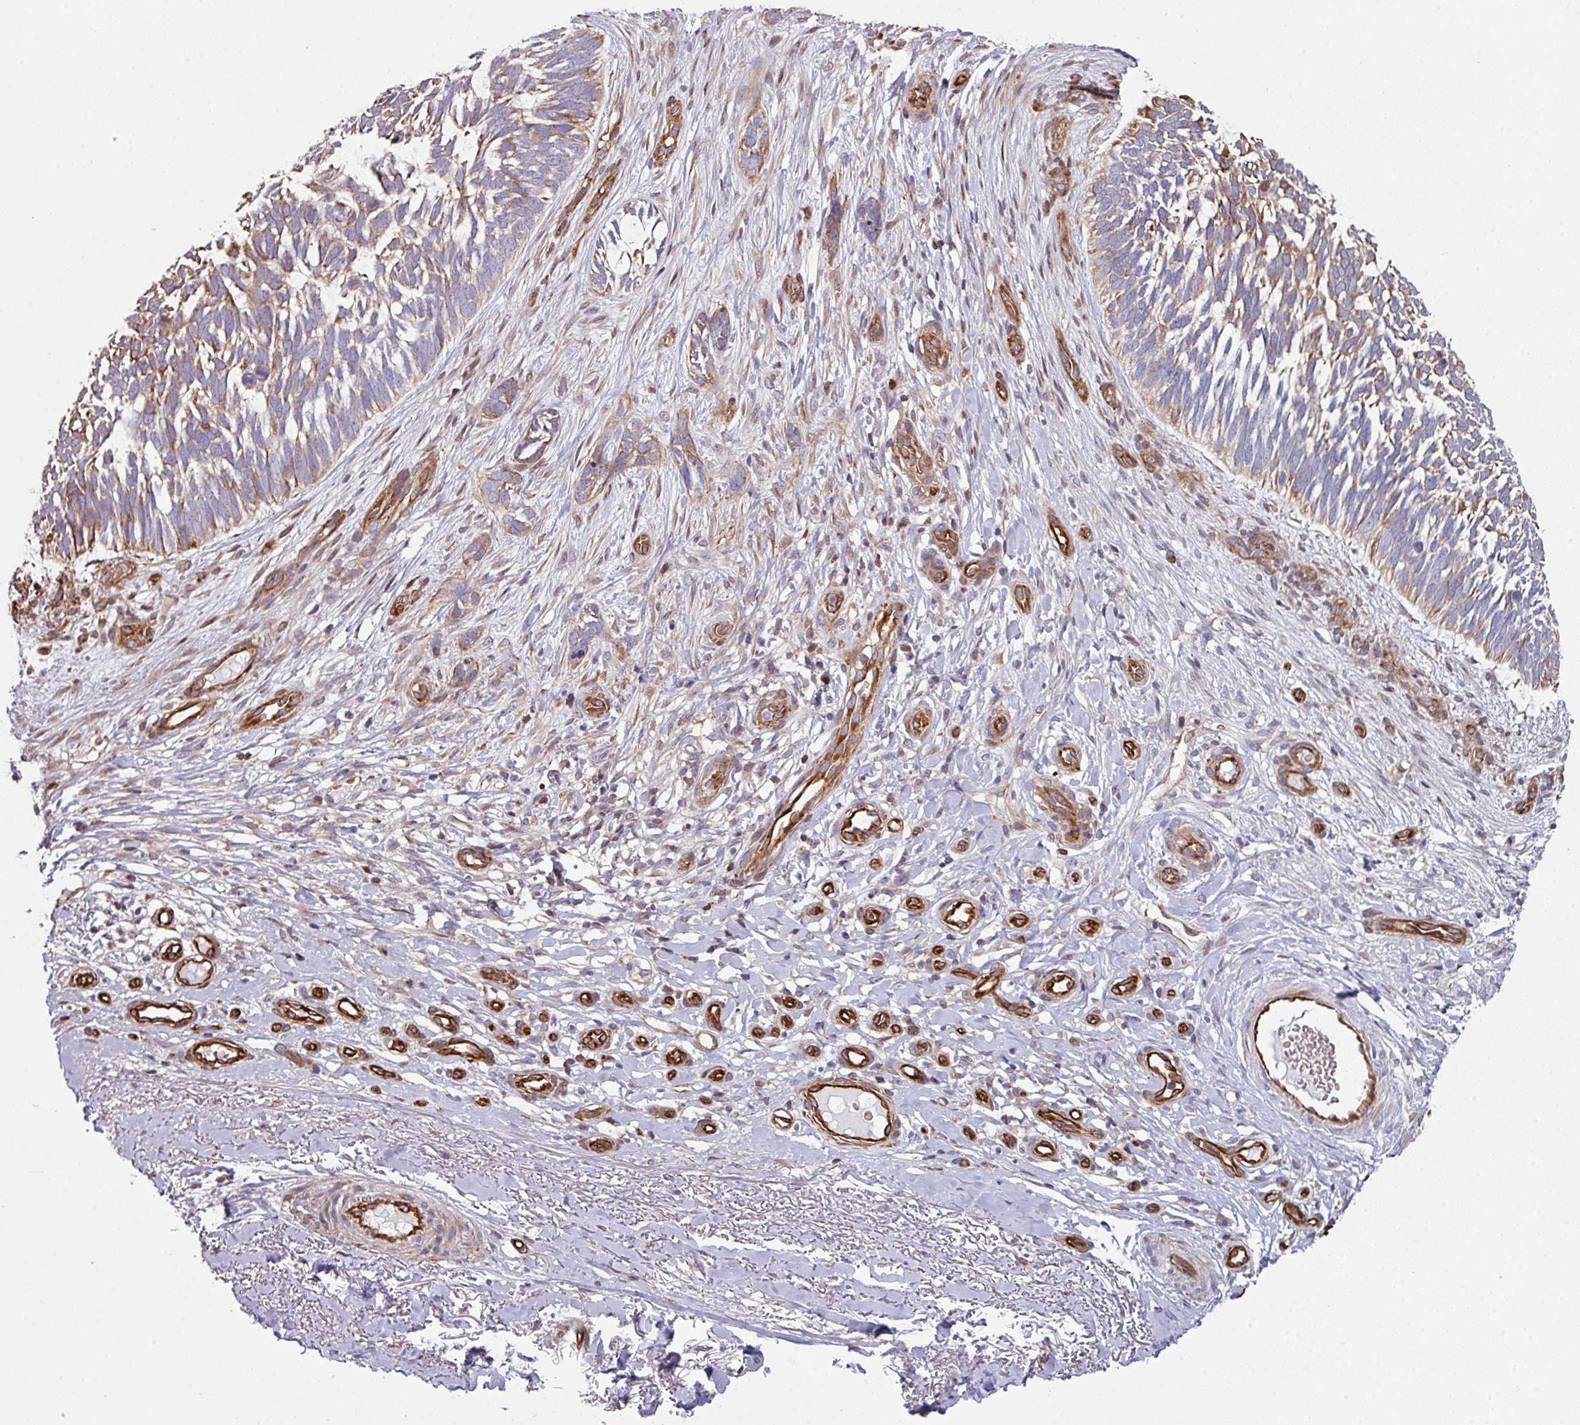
{"staining": {"intensity": "moderate", "quantity": ">75%", "location": "cytoplasmic/membranous"}, "tissue": "skin cancer", "cell_type": "Tumor cells", "image_type": "cancer", "snomed": [{"axis": "morphology", "description": "Basal cell carcinoma"}, {"axis": "topography", "description": "Skin"}], "caption": "Skin cancer was stained to show a protein in brown. There is medium levels of moderate cytoplasmic/membranous positivity in about >75% of tumor cells. The staining was performed using DAB, with brown indicating positive protein expression. Nuclei are stained blue with hematoxylin.", "gene": "ANO9", "patient": {"sex": "male", "age": 88}}